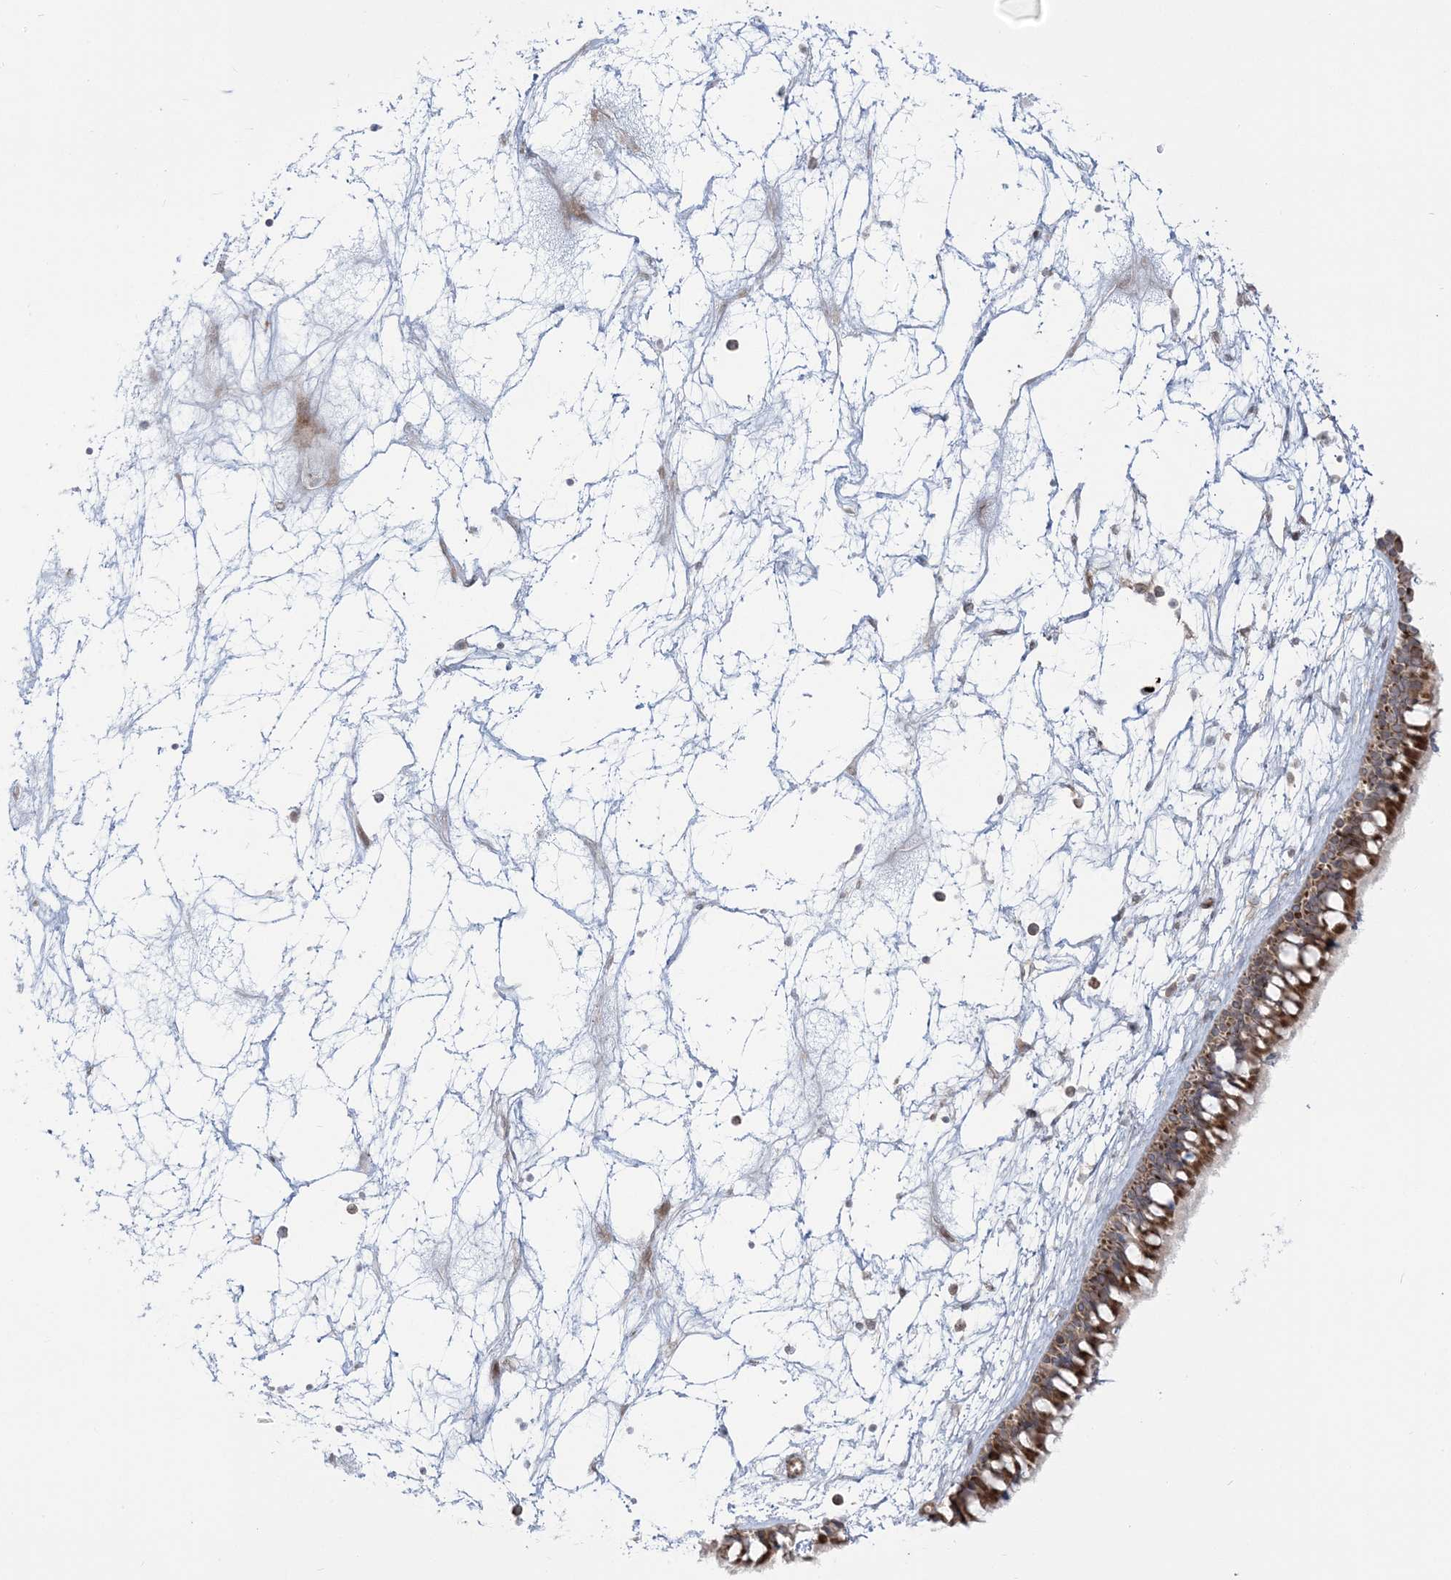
{"staining": {"intensity": "strong", "quantity": ">75%", "location": "cytoplasmic/membranous"}, "tissue": "nasopharynx", "cell_type": "Respiratory epithelial cells", "image_type": "normal", "snomed": [{"axis": "morphology", "description": "Normal tissue, NOS"}, {"axis": "topography", "description": "Nasopharynx"}], "caption": "Respiratory epithelial cells show strong cytoplasmic/membranous positivity in about >75% of cells in benign nasopharynx.", "gene": "NUDT9", "patient": {"sex": "male", "age": 64}}